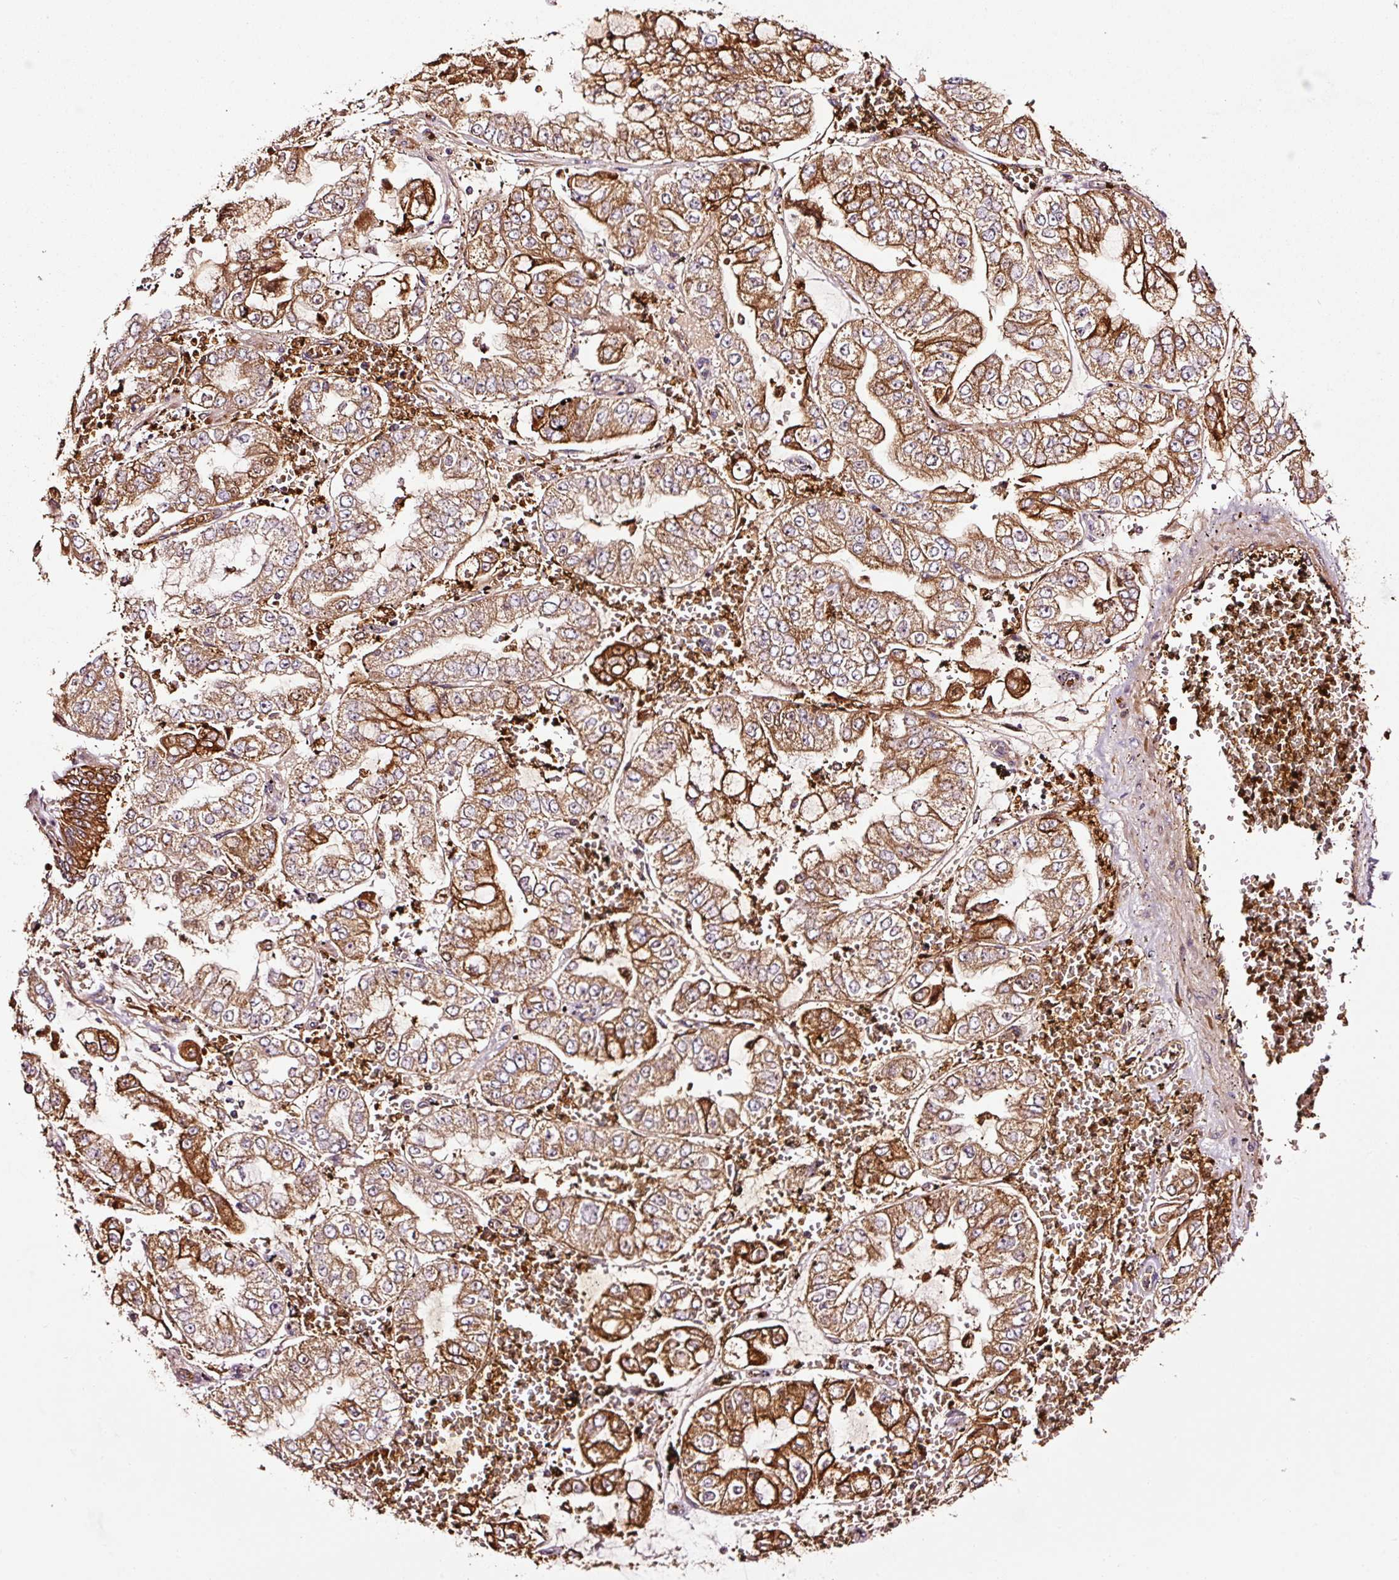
{"staining": {"intensity": "strong", "quantity": ">75%", "location": "cytoplasmic/membranous"}, "tissue": "stomach cancer", "cell_type": "Tumor cells", "image_type": "cancer", "snomed": [{"axis": "morphology", "description": "Adenocarcinoma, NOS"}, {"axis": "topography", "description": "Stomach"}], "caption": "Brown immunohistochemical staining in human stomach cancer (adenocarcinoma) reveals strong cytoplasmic/membranous expression in approximately >75% of tumor cells.", "gene": "PGLYRP2", "patient": {"sex": "male", "age": 76}}